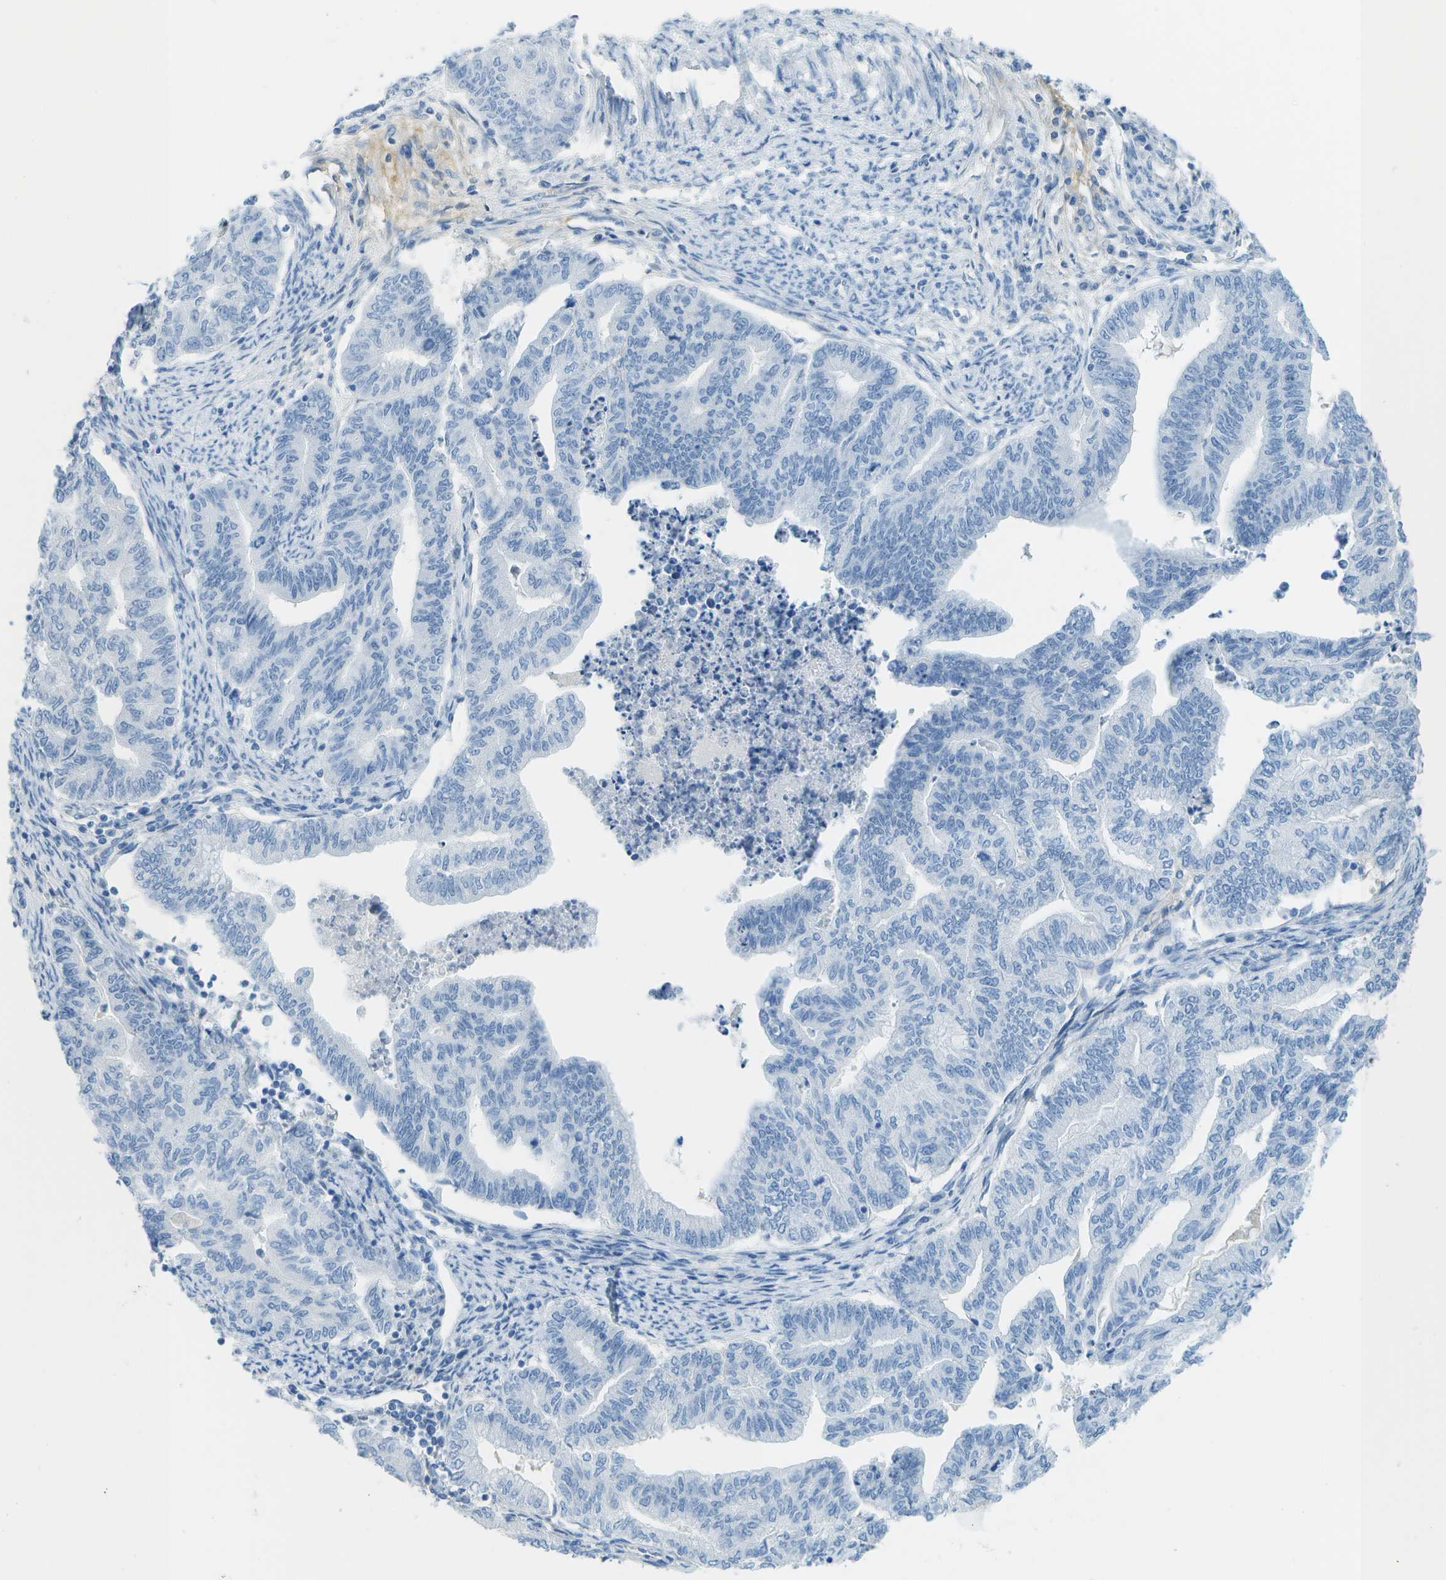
{"staining": {"intensity": "negative", "quantity": "none", "location": "none"}, "tissue": "endometrial cancer", "cell_type": "Tumor cells", "image_type": "cancer", "snomed": [{"axis": "morphology", "description": "Adenocarcinoma, NOS"}, {"axis": "topography", "description": "Endometrium"}], "caption": "Immunohistochemistry (IHC) of endometrial adenocarcinoma shows no positivity in tumor cells. (Brightfield microscopy of DAB IHC at high magnification).", "gene": "C1S", "patient": {"sex": "female", "age": 79}}